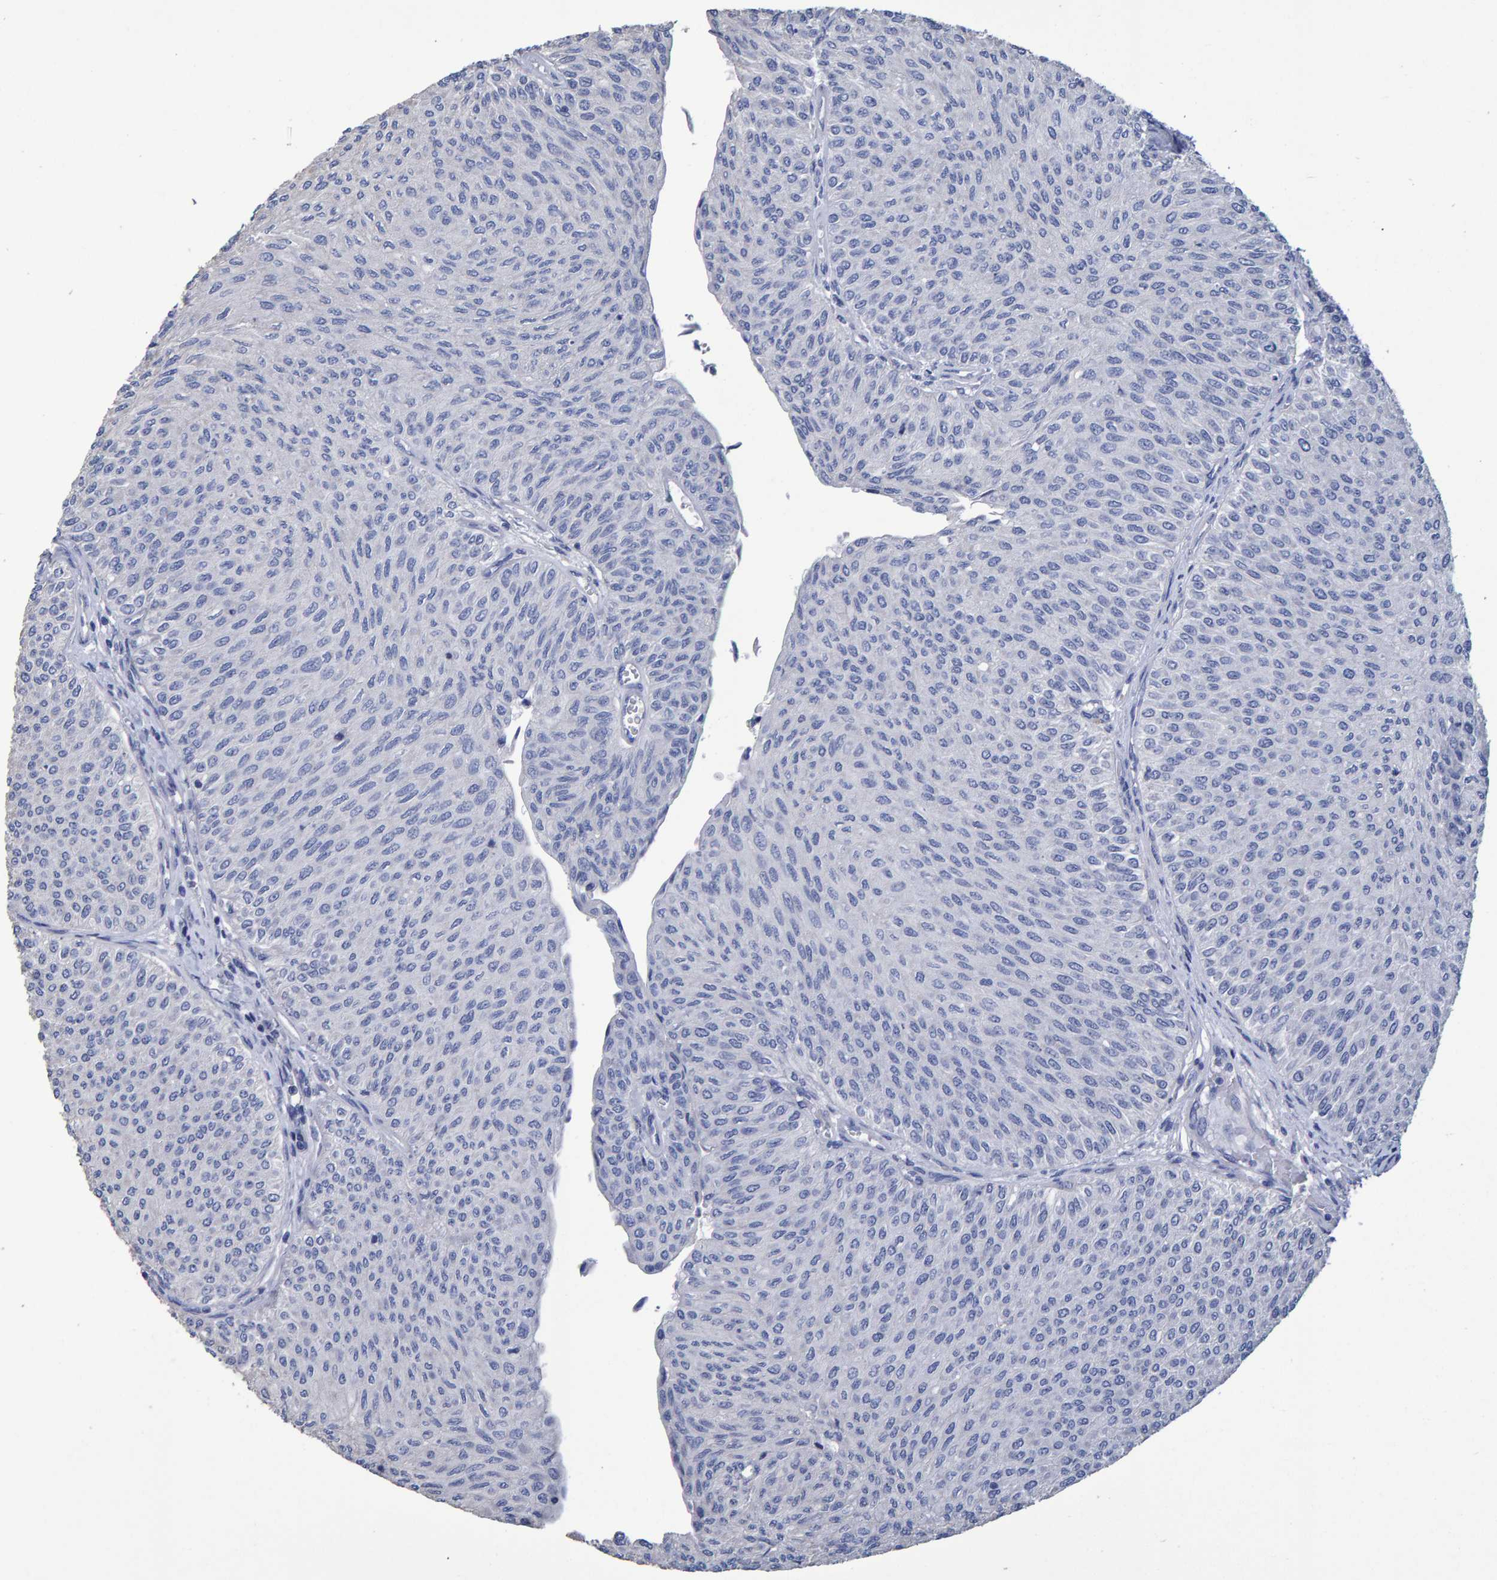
{"staining": {"intensity": "negative", "quantity": "none", "location": "none"}, "tissue": "urothelial cancer", "cell_type": "Tumor cells", "image_type": "cancer", "snomed": [{"axis": "morphology", "description": "Urothelial carcinoma, Low grade"}, {"axis": "topography", "description": "Urinary bladder"}], "caption": "This photomicrograph is of urothelial cancer stained with immunohistochemistry (IHC) to label a protein in brown with the nuclei are counter-stained blue. There is no expression in tumor cells.", "gene": "HEMGN", "patient": {"sex": "male", "age": 78}}